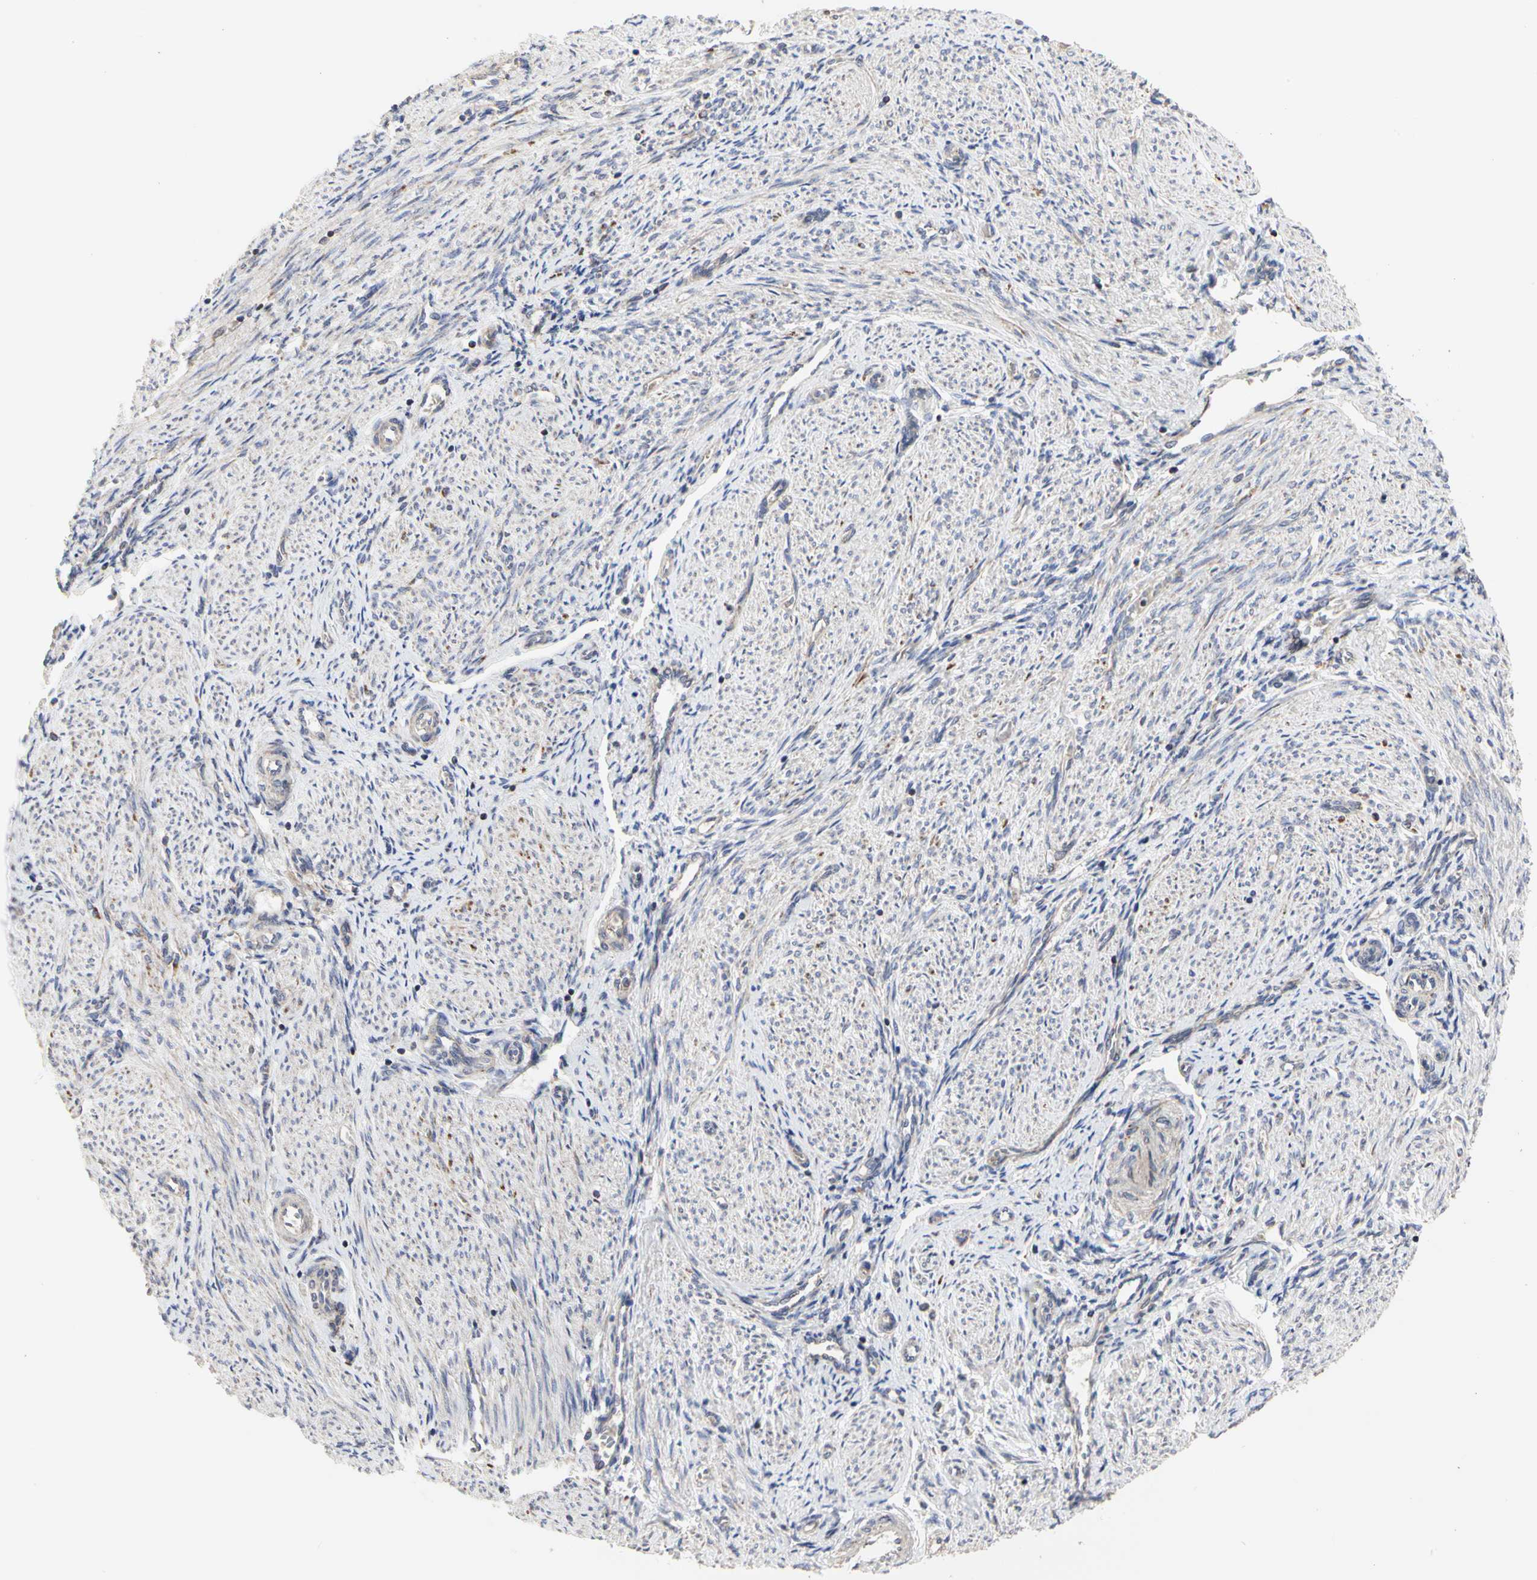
{"staining": {"intensity": "negative", "quantity": "none", "location": "none"}, "tissue": "endometrium", "cell_type": "Cells in endometrial stroma", "image_type": "normal", "snomed": [{"axis": "morphology", "description": "Normal tissue, NOS"}, {"axis": "topography", "description": "Endometrium"}], "caption": "A photomicrograph of endometrium stained for a protein displays no brown staining in cells in endometrial stroma. (DAB immunohistochemistry with hematoxylin counter stain).", "gene": "TSKU", "patient": {"sex": "female", "age": 36}}